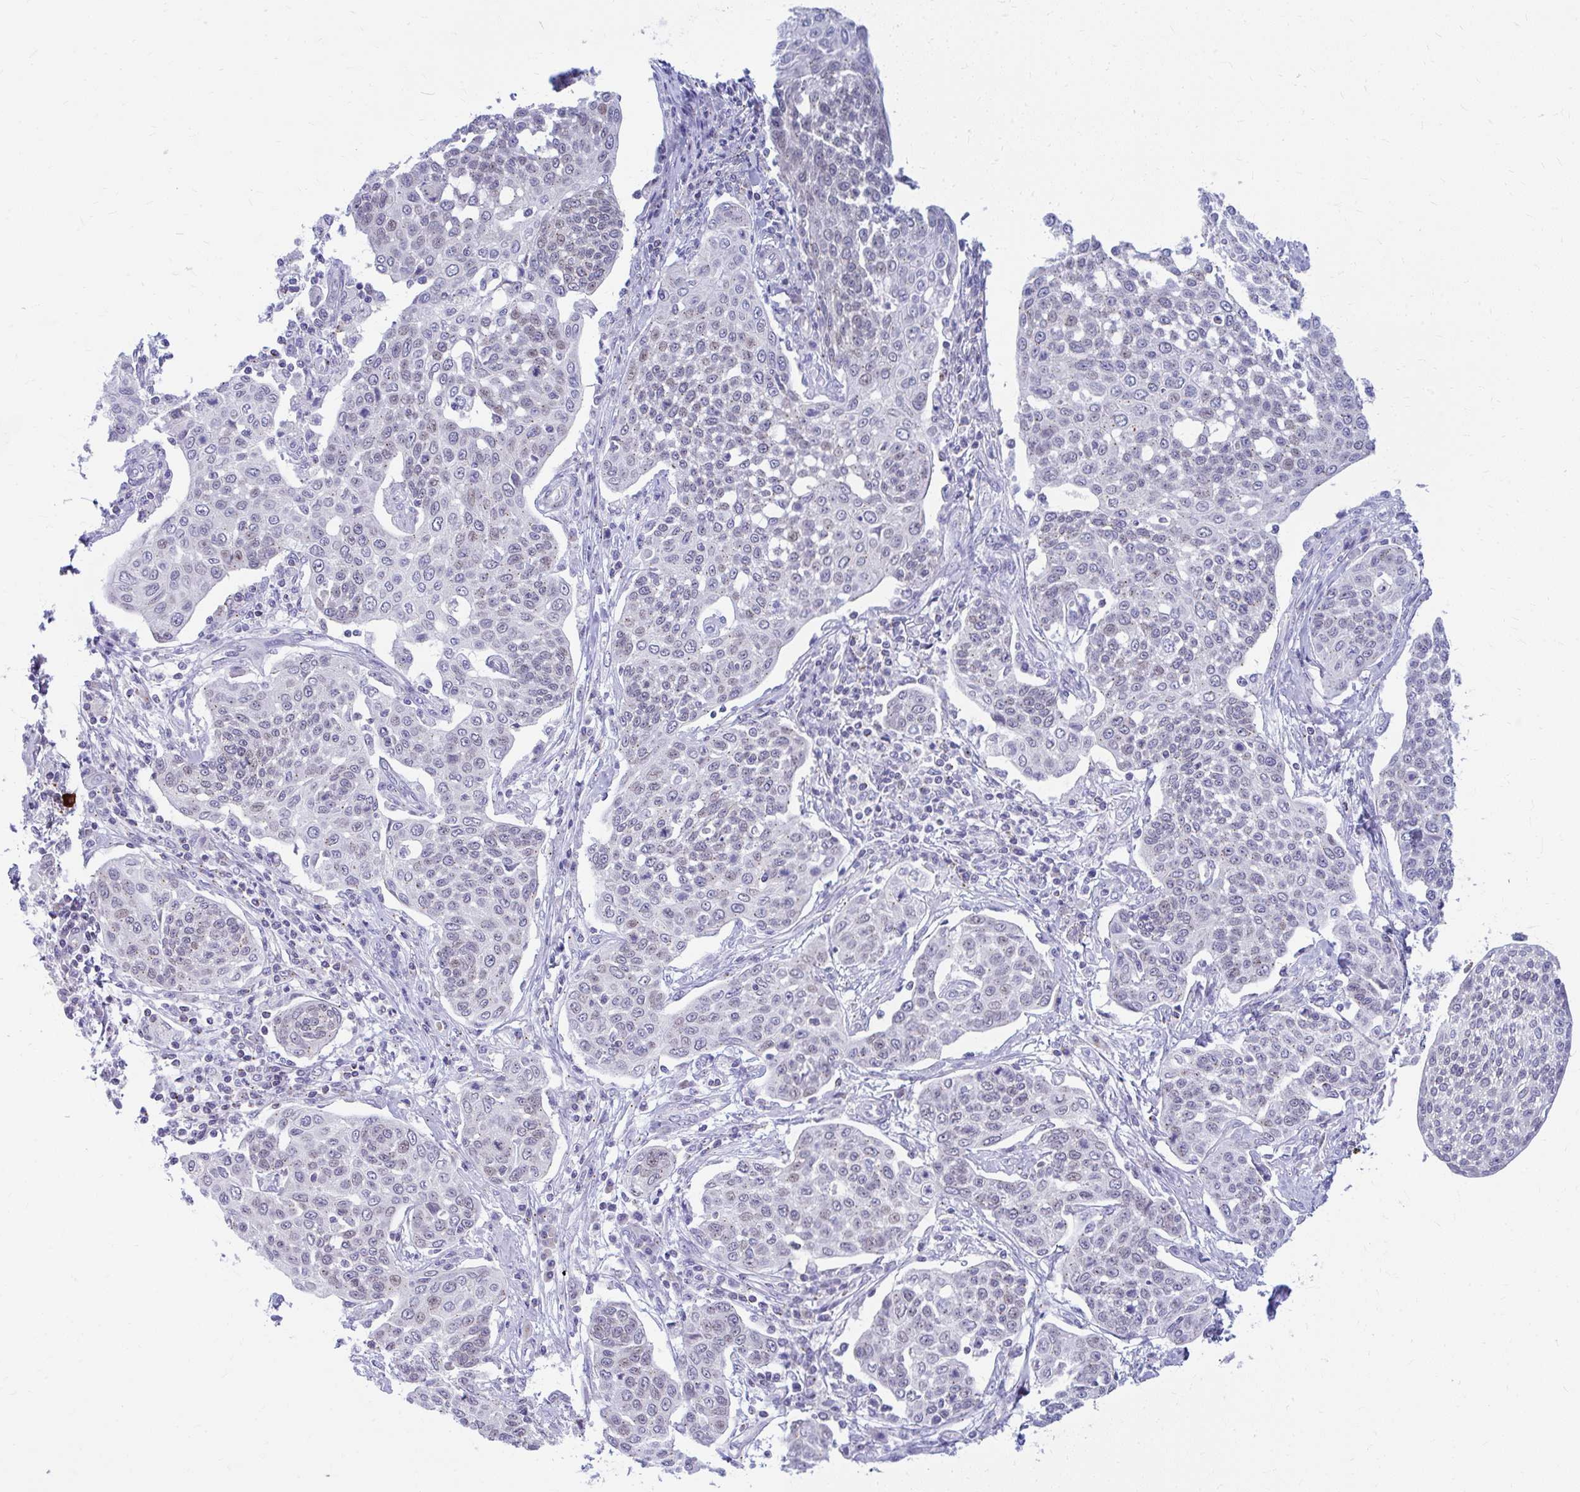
{"staining": {"intensity": "weak", "quantity": "<25%", "location": "nuclear"}, "tissue": "cervical cancer", "cell_type": "Tumor cells", "image_type": "cancer", "snomed": [{"axis": "morphology", "description": "Squamous cell carcinoma, NOS"}, {"axis": "topography", "description": "Cervix"}], "caption": "Protein analysis of squamous cell carcinoma (cervical) displays no significant positivity in tumor cells.", "gene": "RADIL", "patient": {"sex": "female", "age": 34}}